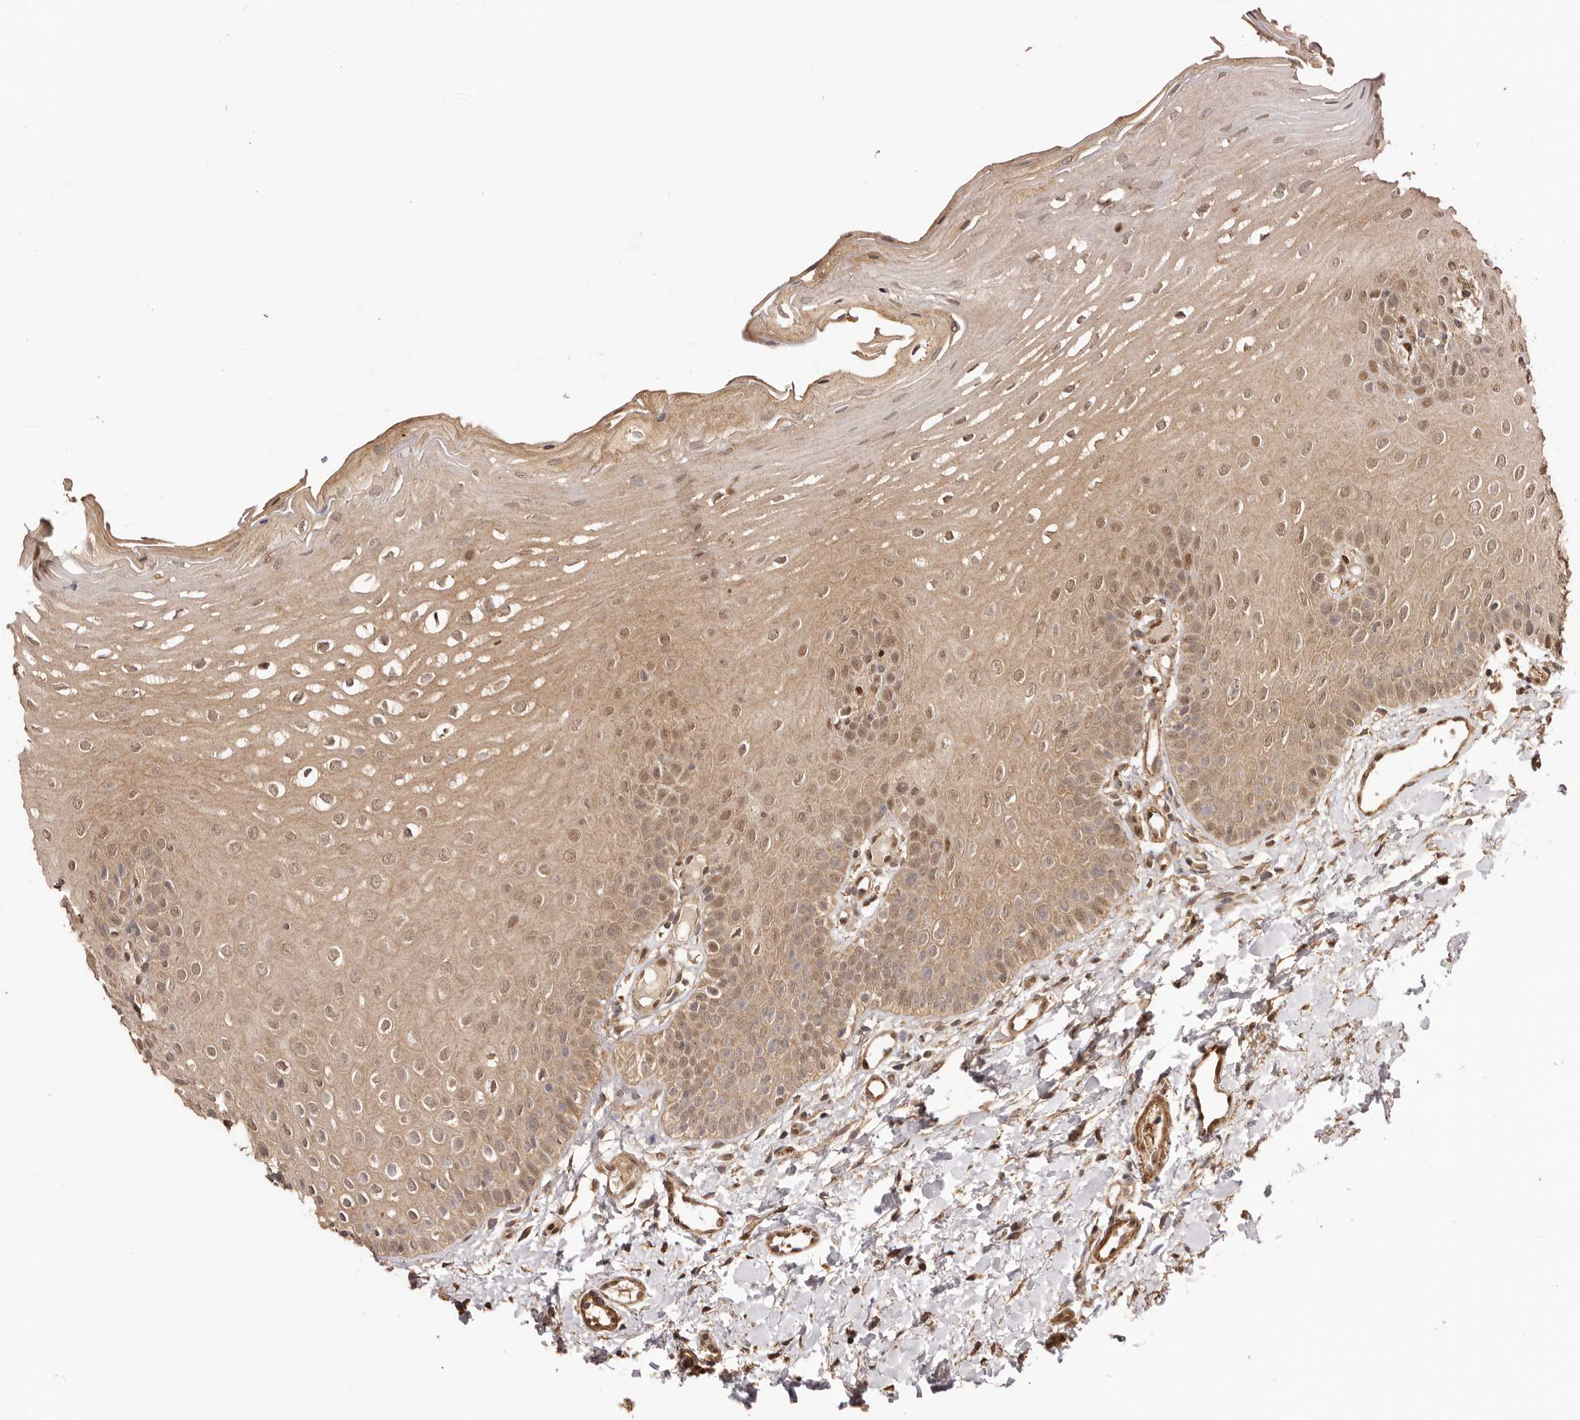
{"staining": {"intensity": "moderate", "quantity": ">75%", "location": "cytoplasmic/membranous,nuclear"}, "tissue": "oral mucosa", "cell_type": "Squamous epithelial cells", "image_type": "normal", "snomed": [{"axis": "morphology", "description": "Normal tissue, NOS"}, {"axis": "topography", "description": "Oral tissue"}], "caption": "Brown immunohistochemical staining in unremarkable human oral mucosa shows moderate cytoplasmic/membranous,nuclear positivity in approximately >75% of squamous epithelial cells. (Stains: DAB (3,3'-diaminobenzidine) in brown, nuclei in blue, Microscopy: brightfield microscopy at high magnification).", "gene": "UBR2", "patient": {"sex": "female", "age": 39}}